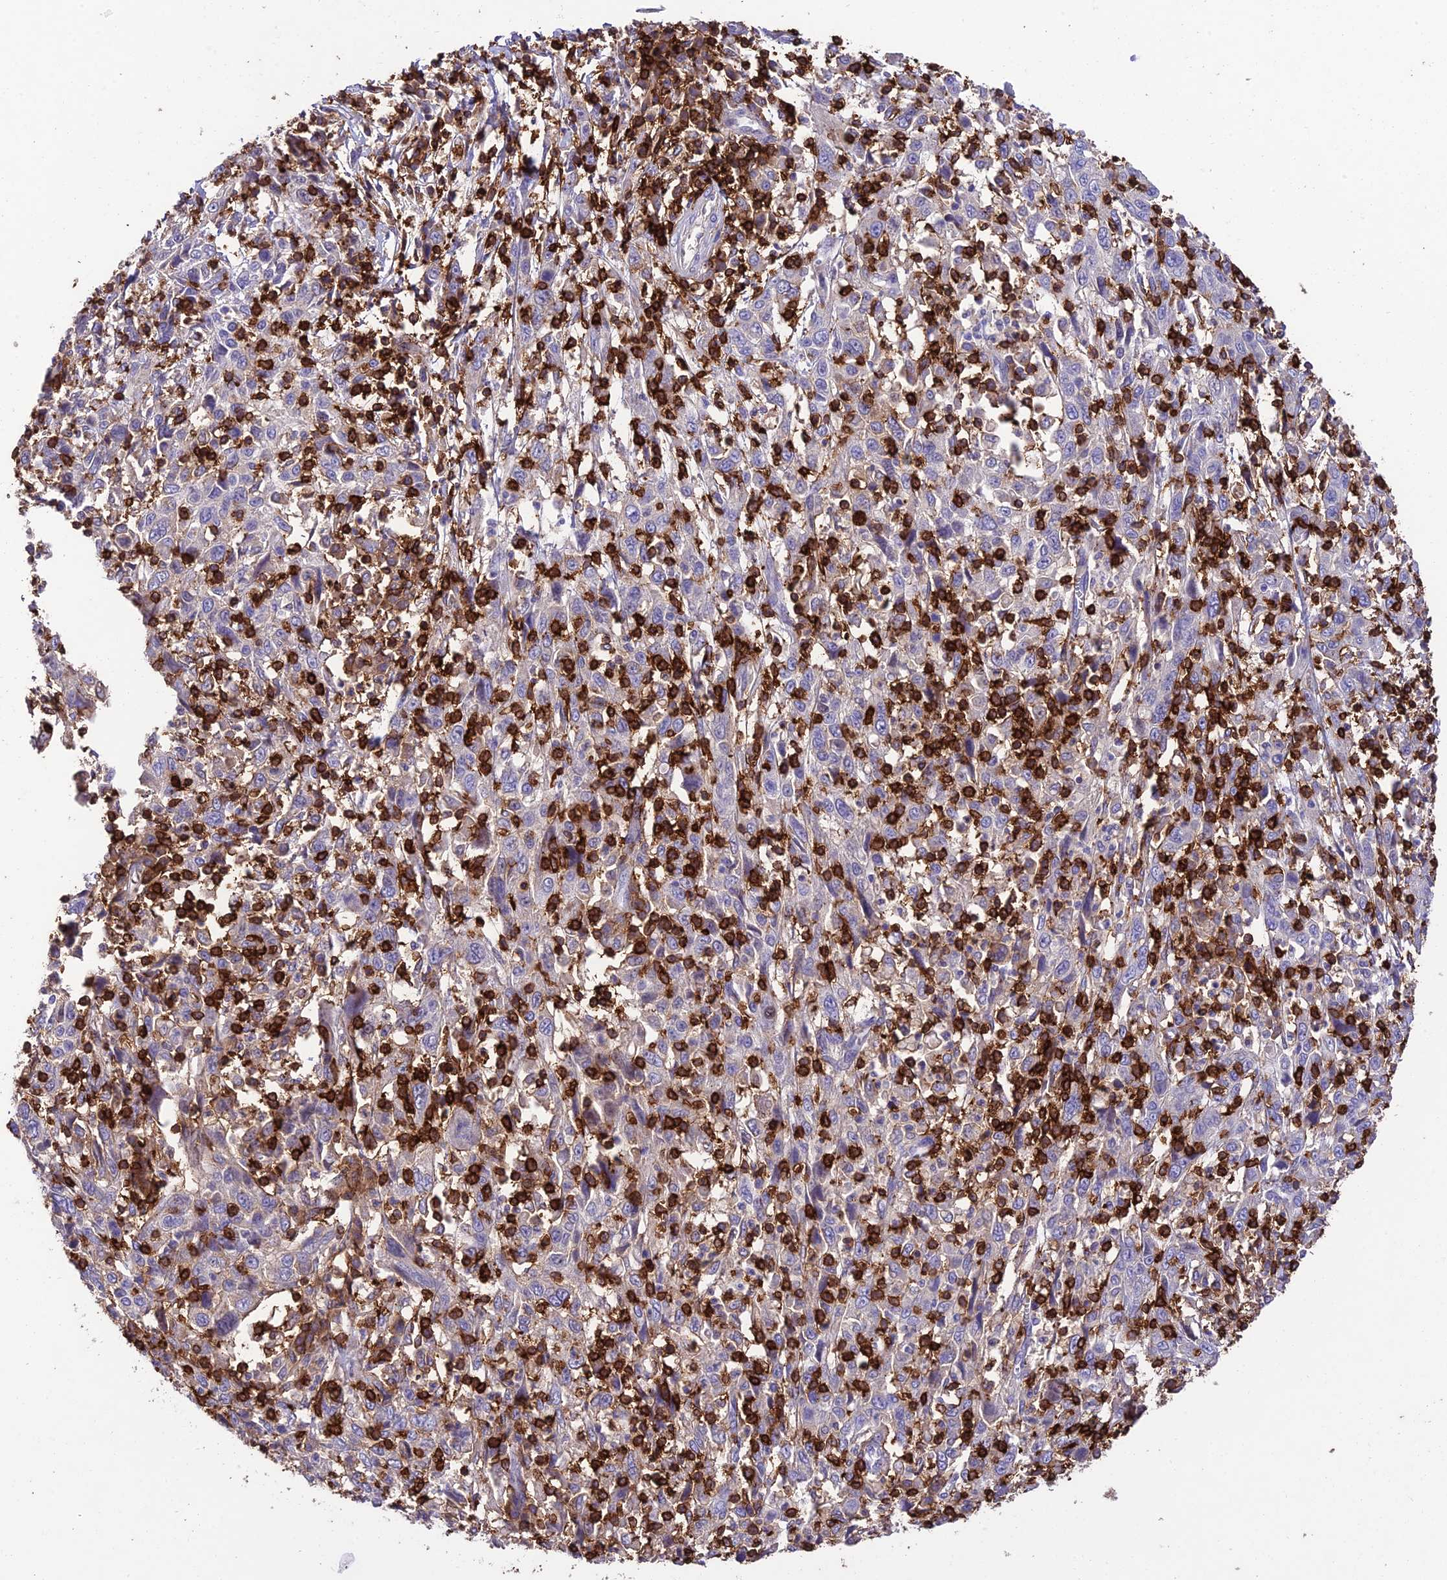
{"staining": {"intensity": "negative", "quantity": "none", "location": "none"}, "tissue": "cervical cancer", "cell_type": "Tumor cells", "image_type": "cancer", "snomed": [{"axis": "morphology", "description": "Squamous cell carcinoma, NOS"}, {"axis": "topography", "description": "Cervix"}], "caption": "This photomicrograph is of cervical cancer stained with immunohistochemistry (IHC) to label a protein in brown with the nuclei are counter-stained blue. There is no expression in tumor cells.", "gene": "PTPRCAP", "patient": {"sex": "female", "age": 46}}